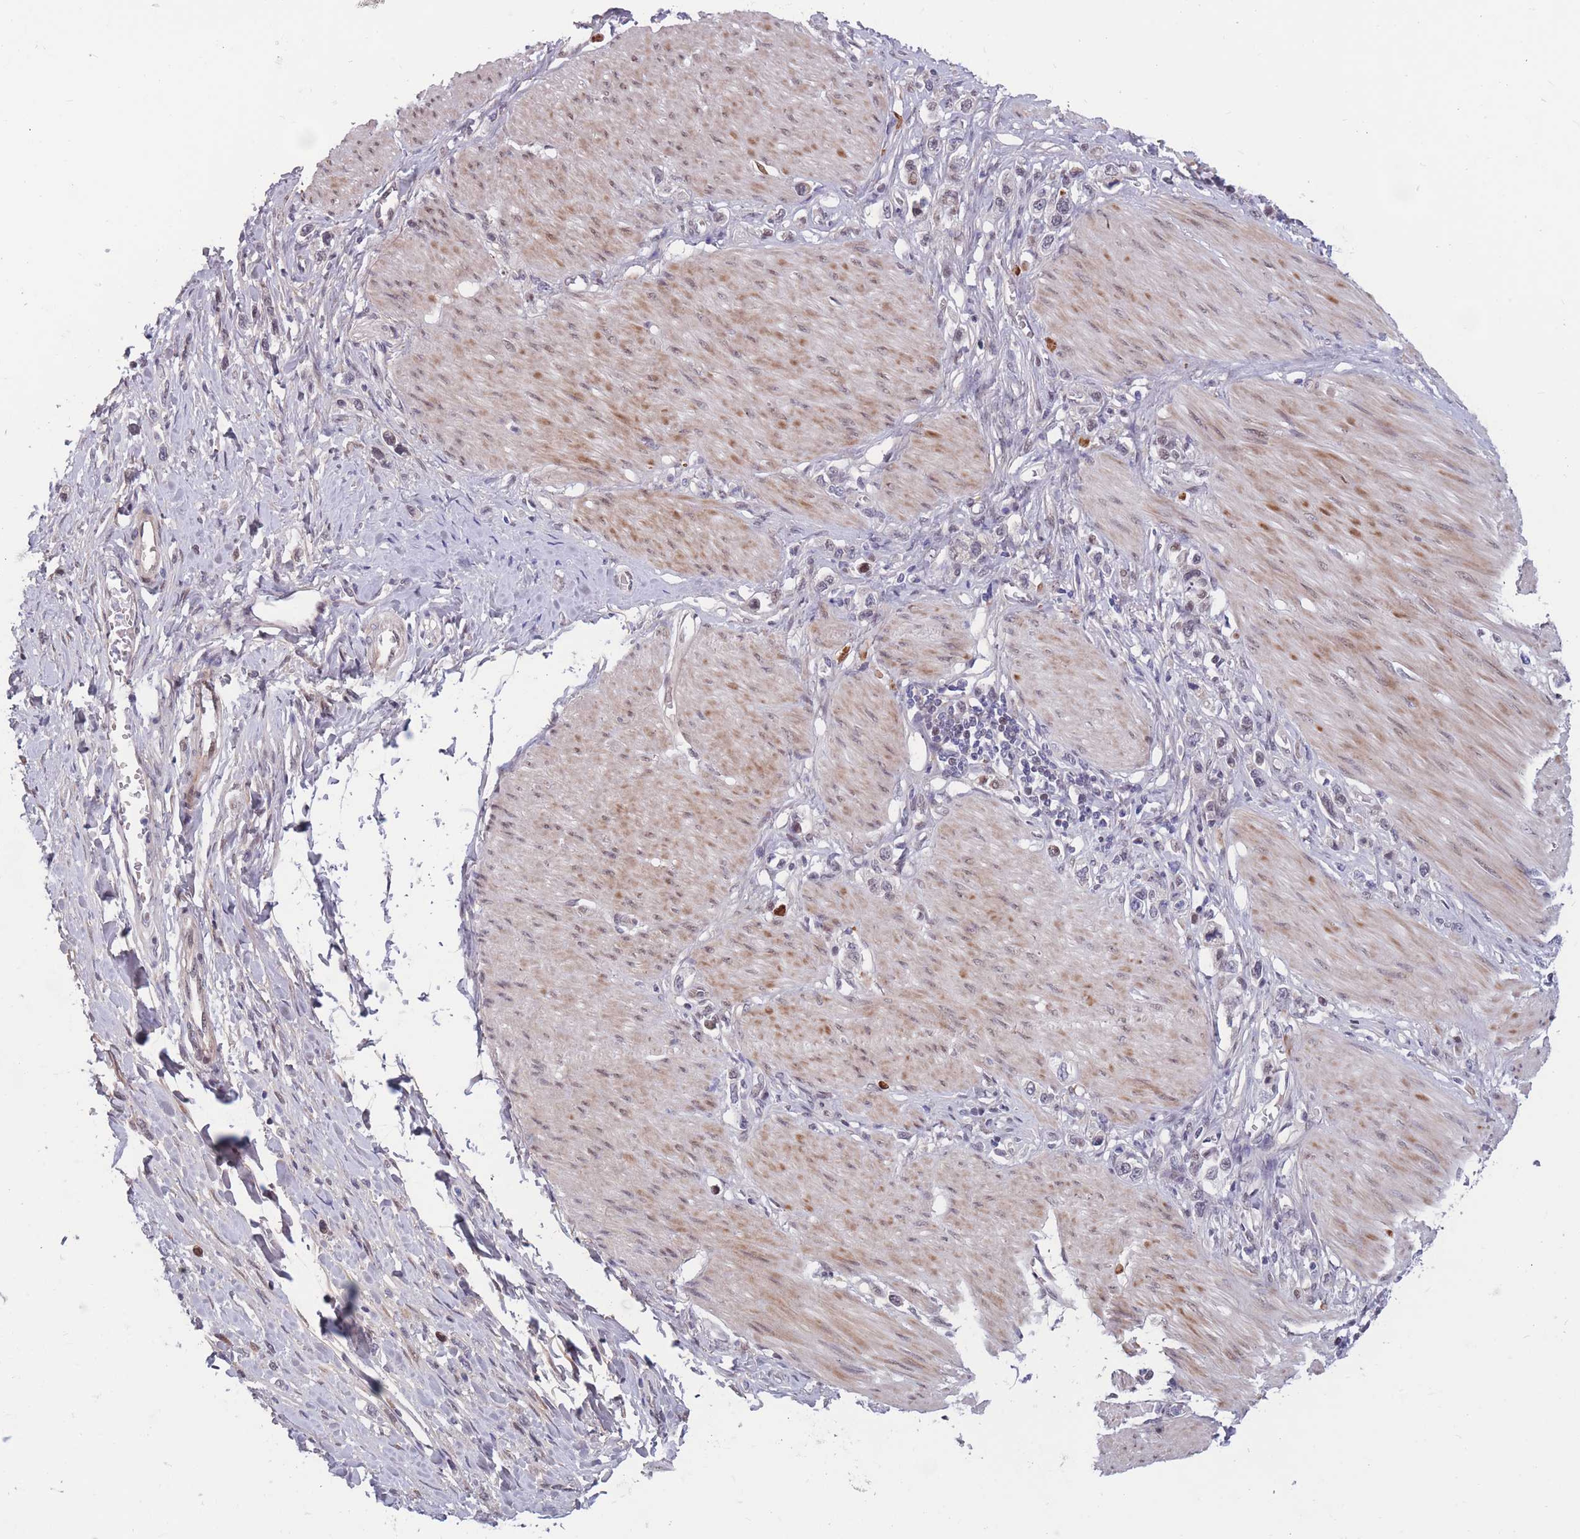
{"staining": {"intensity": "negative", "quantity": "none", "location": "none"}, "tissue": "stomach cancer", "cell_type": "Tumor cells", "image_type": "cancer", "snomed": [{"axis": "morphology", "description": "Adenocarcinoma, NOS"}, {"axis": "topography", "description": "Stomach"}], "caption": "Photomicrograph shows no significant protein positivity in tumor cells of stomach adenocarcinoma.", "gene": "BCL9L", "patient": {"sex": "female", "age": 65}}